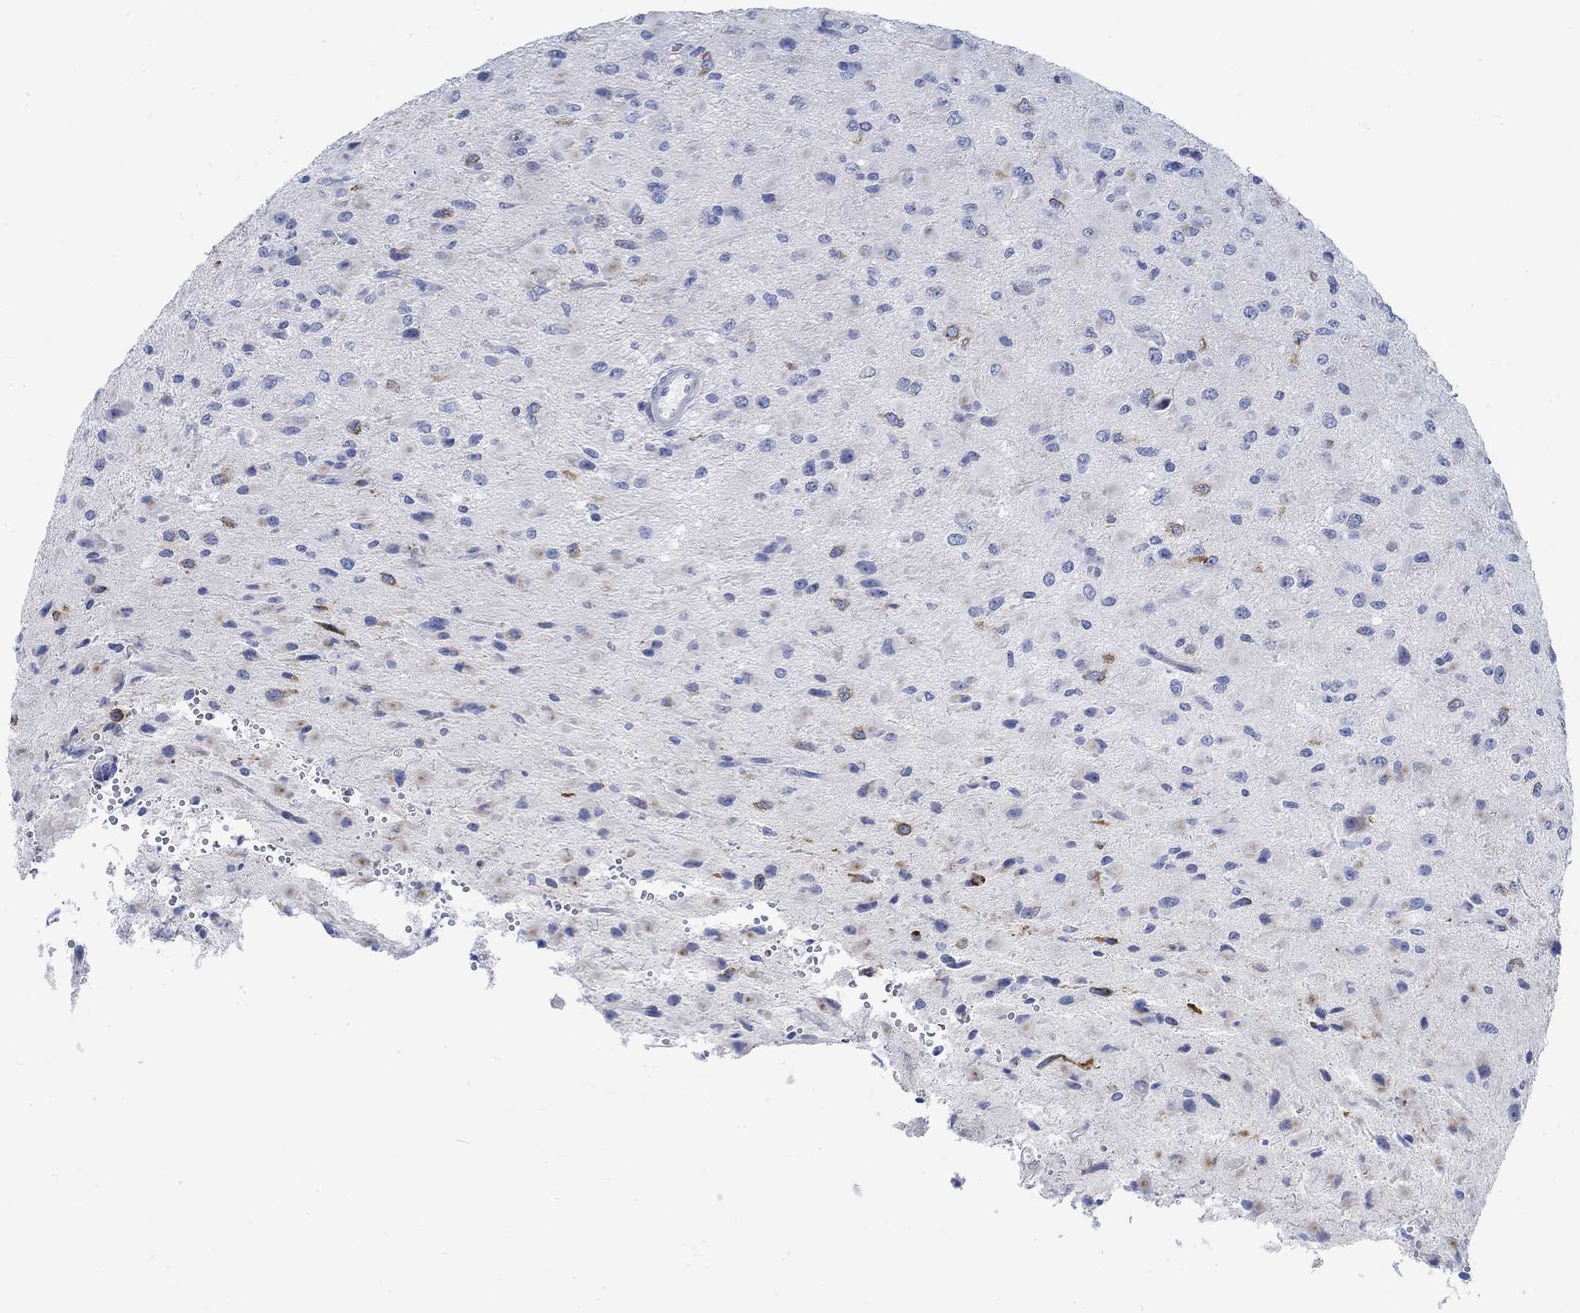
{"staining": {"intensity": "negative", "quantity": "none", "location": "none"}, "tissue": "glioma", "cell_type": "Tumor cells", "image_type": "cancer", "snomed": [{"axis": "morphology", "description": "Glioma, malignant, High grade"}, {"axis": "topography", "description": "Cerebral cortex"}], "caption": "Micrograph shows no significant protein staining in tumor cells of high-grade glioma (malignant).", "gene": "RBM20", "patient": {"sex": "male", "age": 35}}